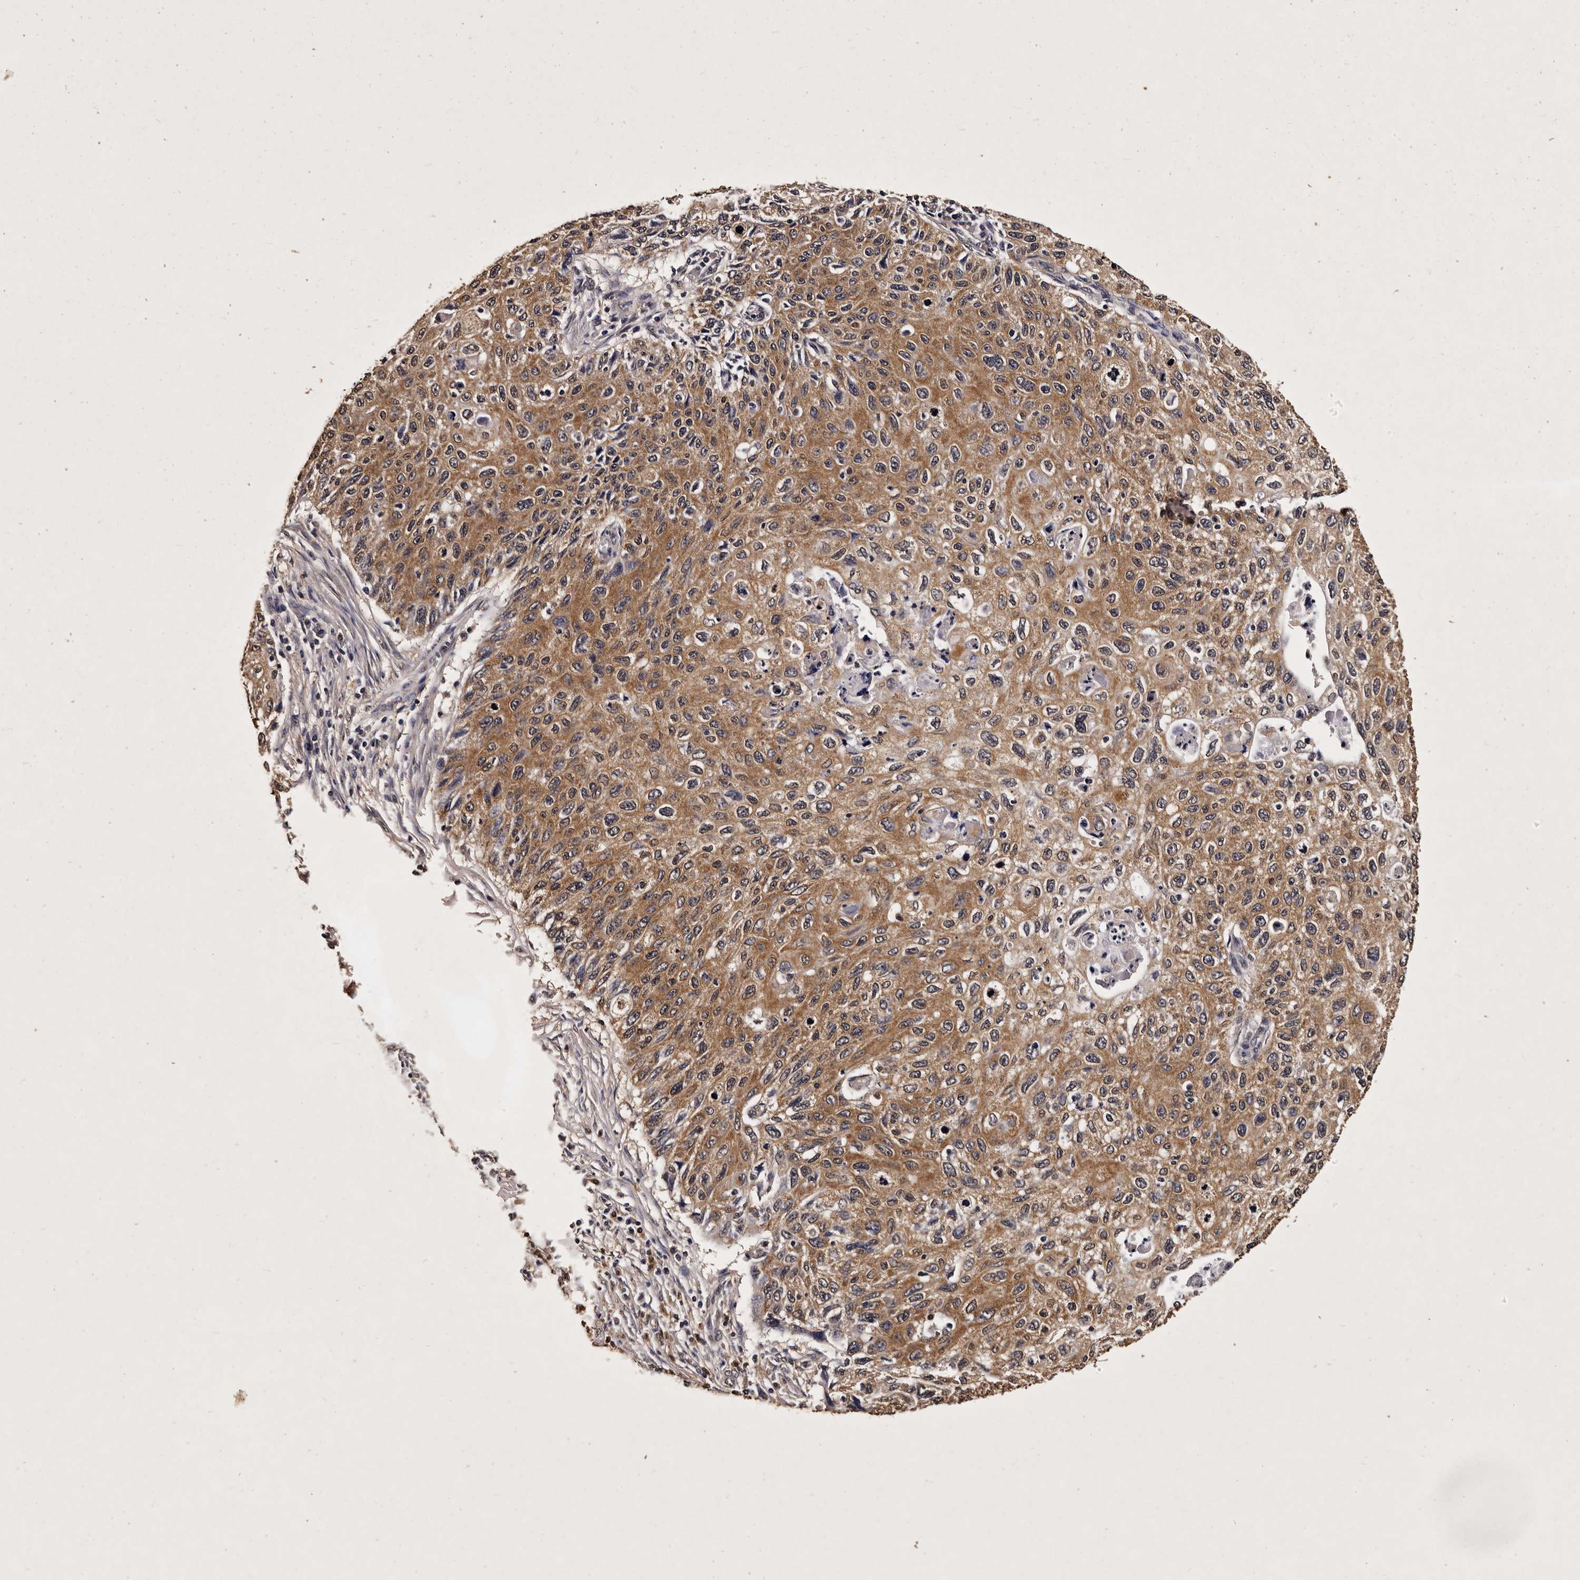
{"staining": {"intensity": "moderate", "quantity": ">75%", "location": "cytoplasmic/membranous"}, "tissue": "cervical cancer", "cell_type": "Tumor cells", "image_type": "cancer", "snomed": [{"axis": "morphology", "description": "Squamous cell carcinoma, NOS"}, {"axis": "topography", "description": "Cervix"}], "caption": "Immunohistochemistry (IHC) of human cervical squamous cell carcinoma exhibits medium levels of moderate cytoplasmic/membranous staining in about >75% of tumor cells.", "gene": "PARS2", "patient": {"sex": "female", "age": 70}}